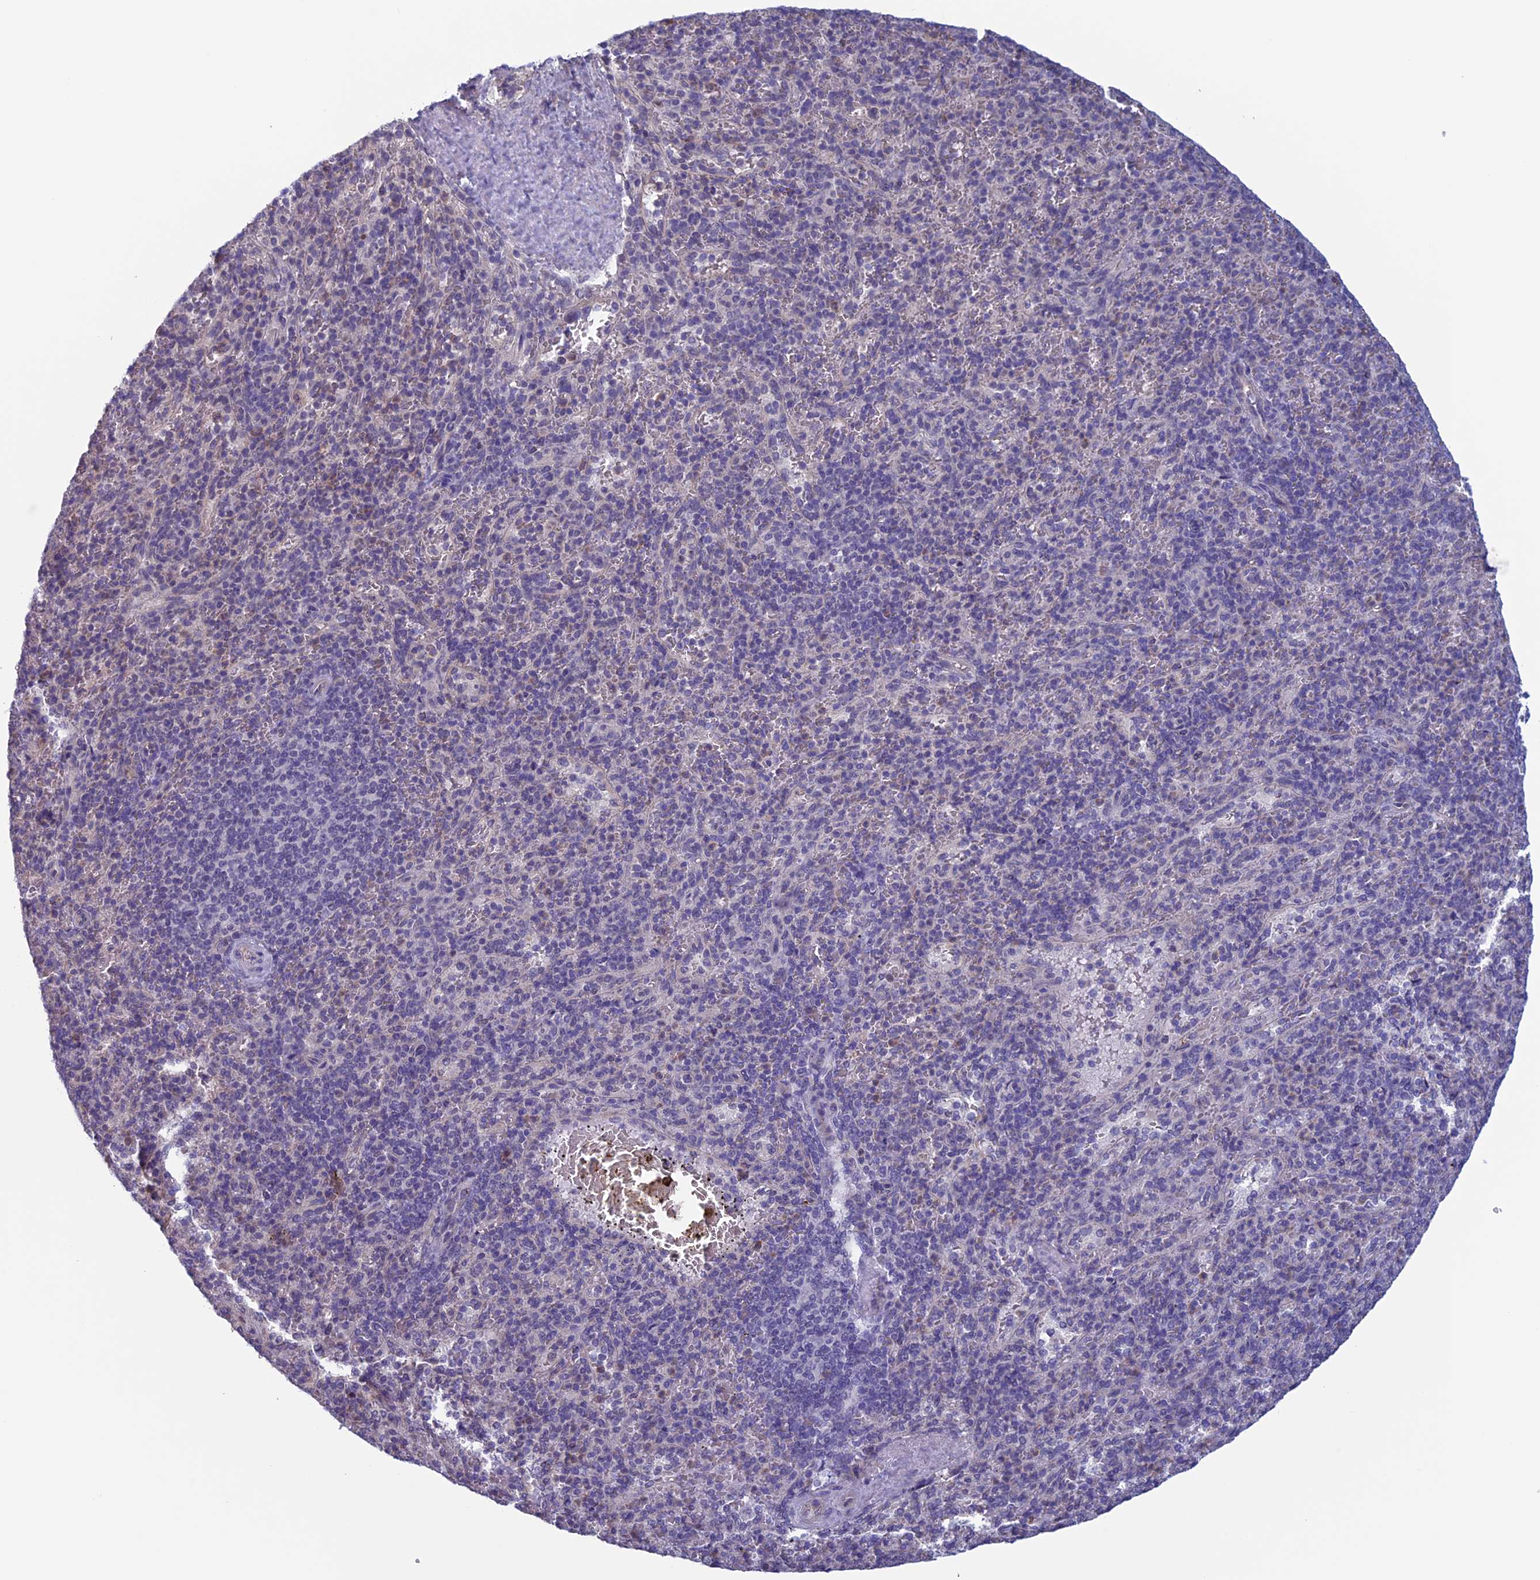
{"staining": {"intensity": "negative", "quantity": "none", "location": "none"}, "tissue": "spleen", "cell_type": "Cells in red pulp", "image_type": "normal", "snomed": [{"axis": "morphology", "description": "Normal tissue, NOS"}, {"axis": "topography", "description": "Spleen"}], "caption": "Unremarkable spleen was stained to show a protein in brown. There is no significant positivity in cells in red pulp.", "gene": "SLC1A6", "patient": {"sex": "male", "age": 82}}